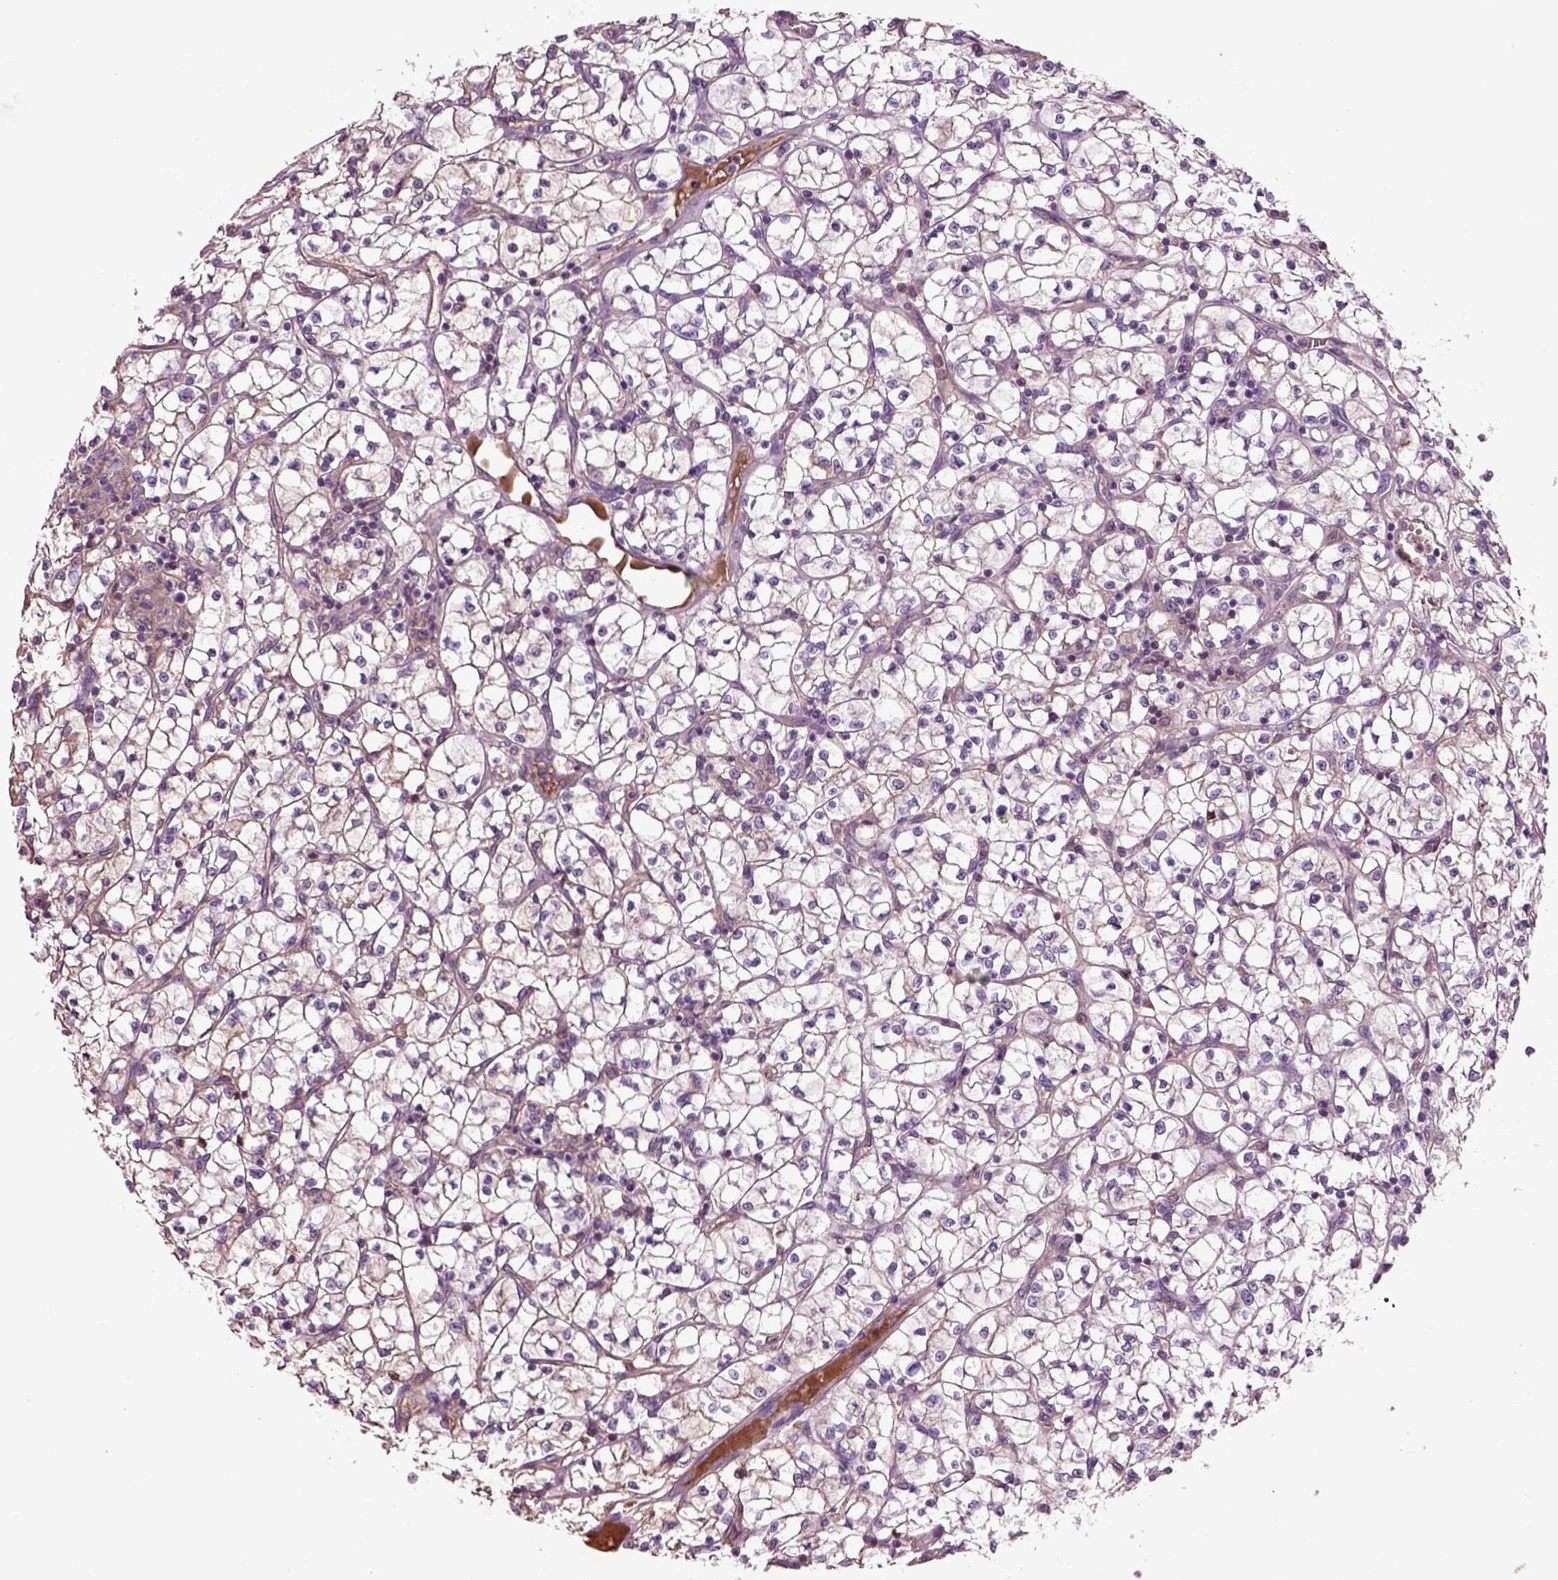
{"staining": {"intensity": "negative", "quantity": "none", "location": "none"}, "tissue": "renal cancer", "cell_type": "Tumor cells", "image_type": "cancer", "snomed": [{"axis": "morphology", "description": "Adenocarcinoma, NOS"}, {"axis": "topography", "description": "Kidney"}], "caption": "Histopathology image shows no significant protein positivity in tumor cells of renal adenocarcinoma.", "gene": "SPON1", "patient": {"sex": "female", "age": 64}}